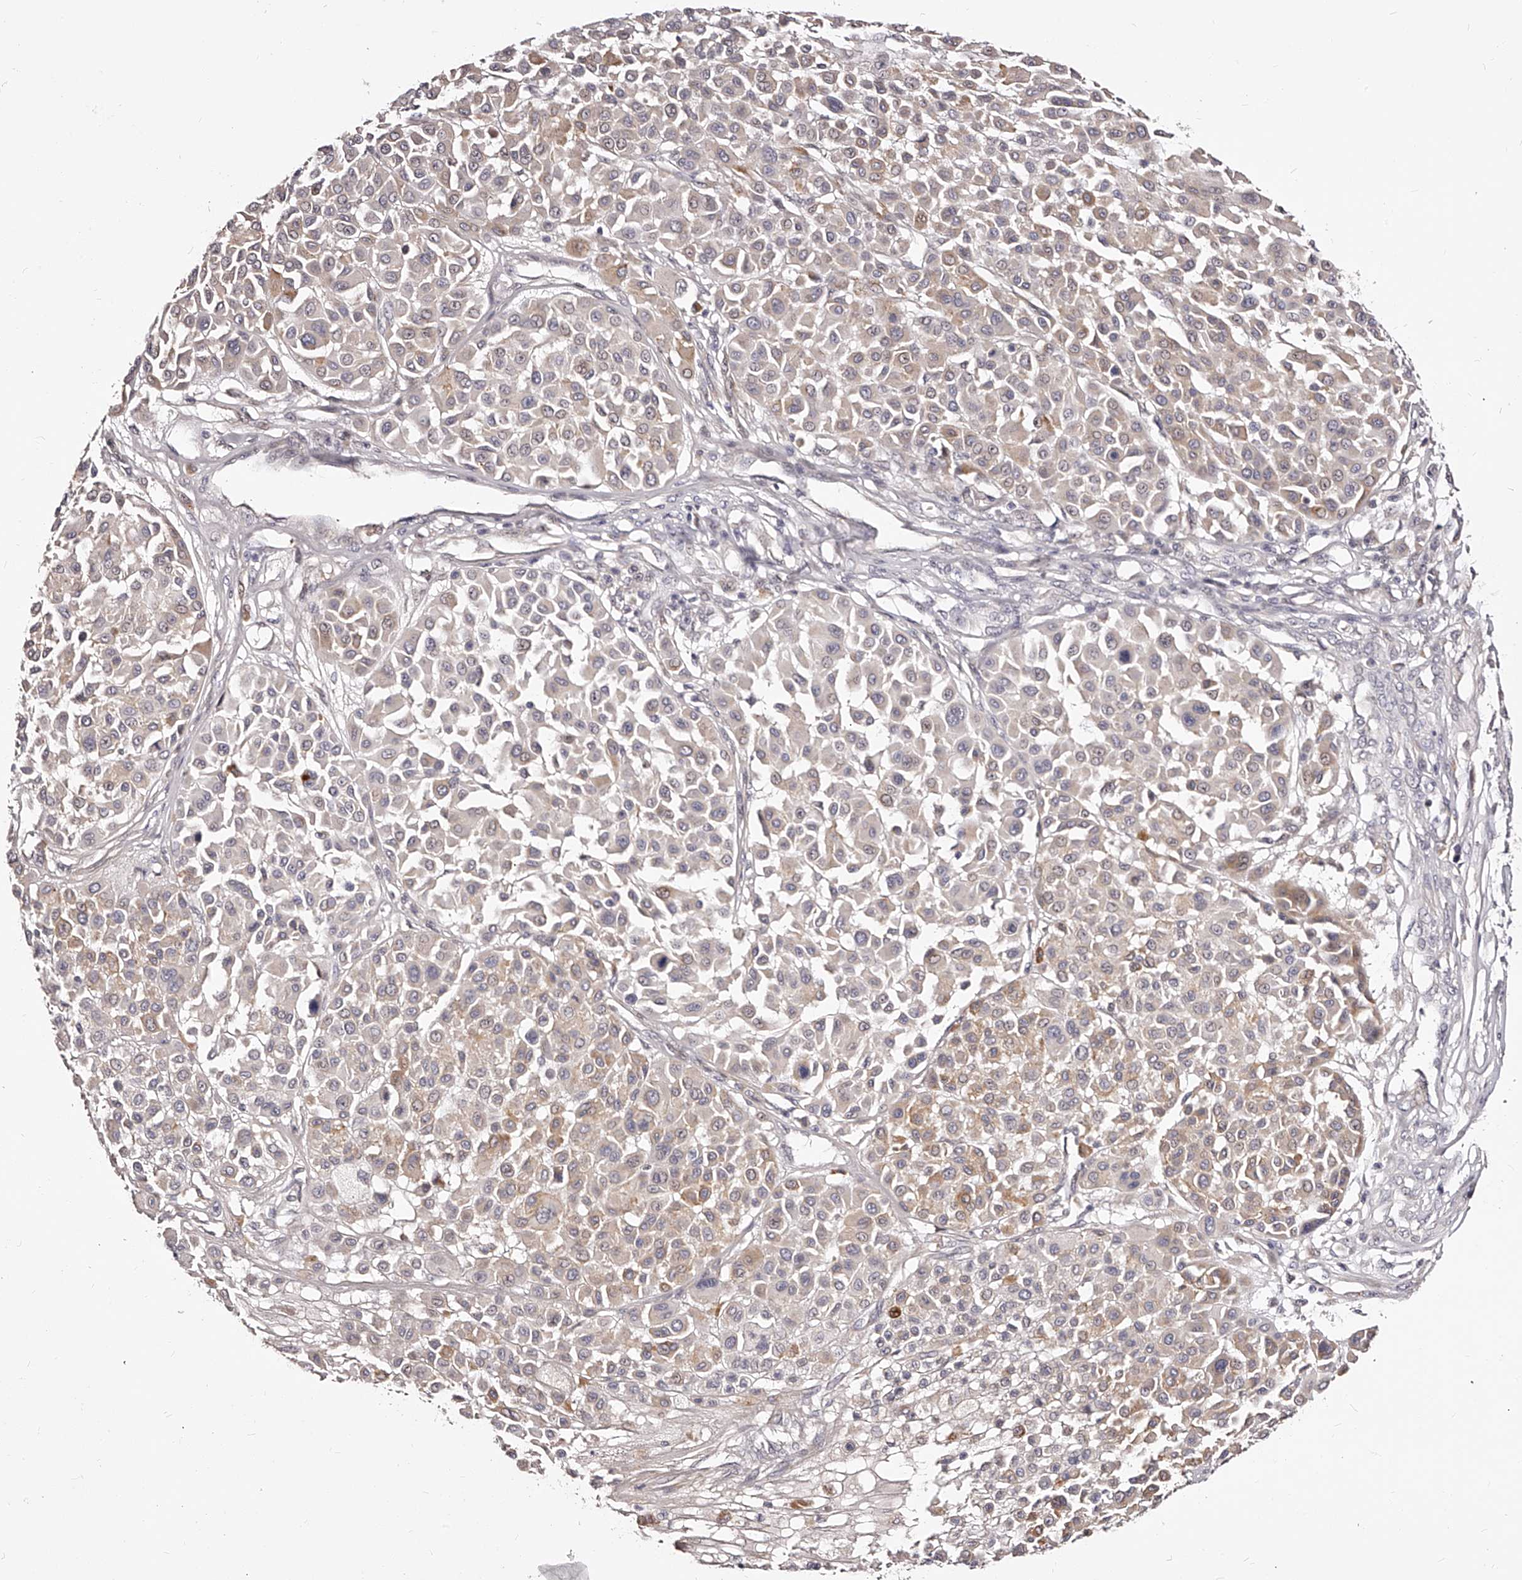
{"staining": {"intensity": "moderate", "quantity": "<25%", "location": "cytoplasmic/membranous"}, "tissue": "melanoma", "cell_type": "Tumor cells", "image_type": "cancer", "snomed": [{"axis": "morphology", "description": "Malignant melanoma, Metastatic site"}, {"axis": "topography", "description": "Soft tissue"}], "caption": "Approximately <25% of tumor cells in human melanoma reveal moderate cytoplasmic/membranous protein positivity as visualized by brown immunohistochemical staining.", "gene": "ZNF502", "patient": {"sex": "male", "age": 41}}